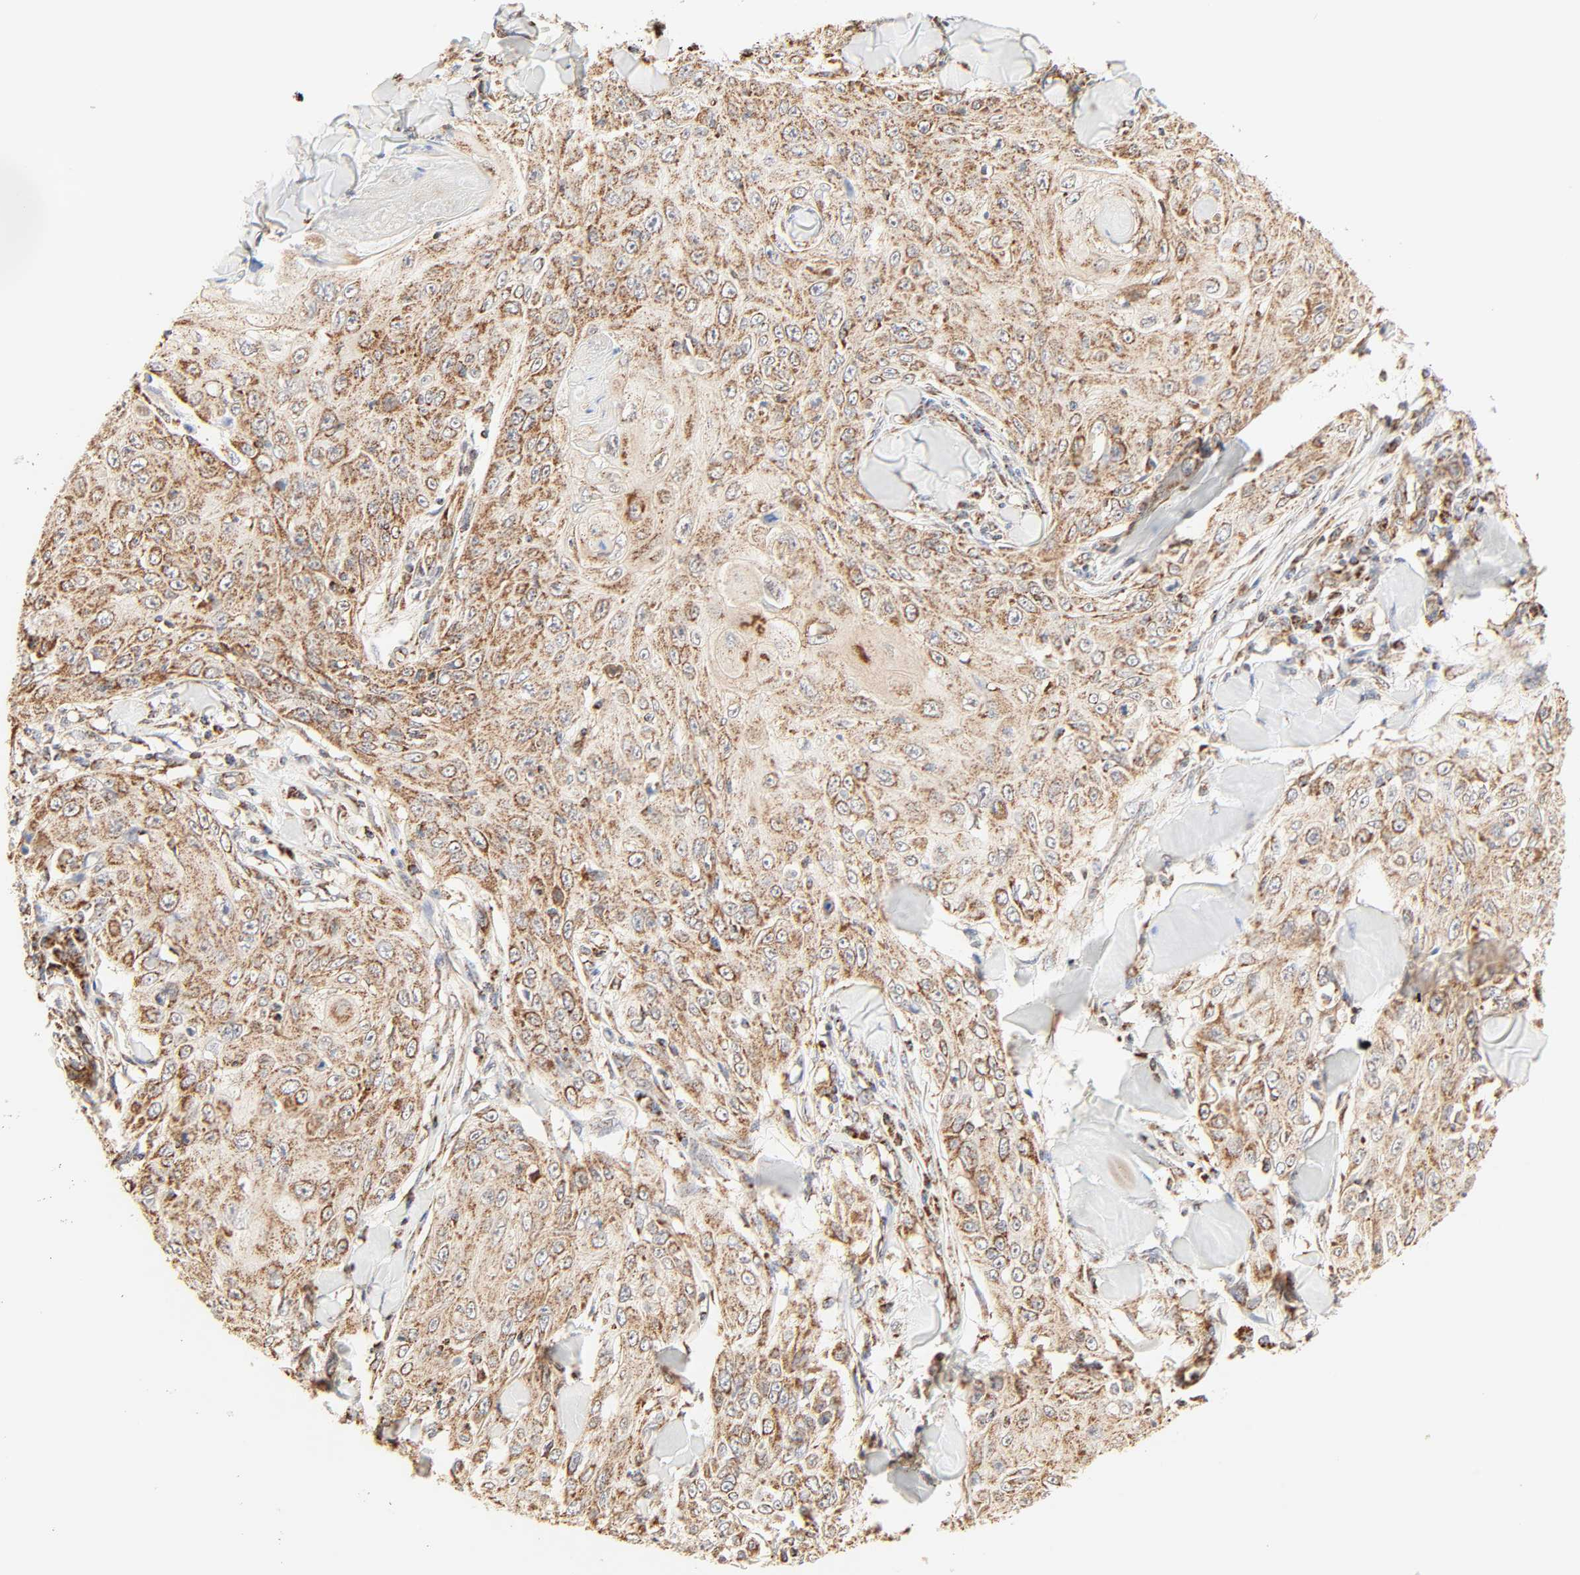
{"staining": {"intensity": "moderate", "quantity": ">75%", "location": "cytoplasmic/membranous"}, "tissue": "skin cancer", "cell_type": "Tumor cells", "image_type": "cancer", "snomed": [{"axis": "morphology", "description": "Squamous cell carcinoma, NOS"}, {"axis": "topography", "description": "Skin"}], "caption": "A medium amount of moderate cytoplasmic/membranous staining is seen in approximately >75% of tumor cells in squamous cell carcinoma (skin) tissue. (brown staining indicates protein expression, while blue staining denotes nuclei).", "gene": "ZMAT5", "patient": {"sex": "male", "age": 86}}